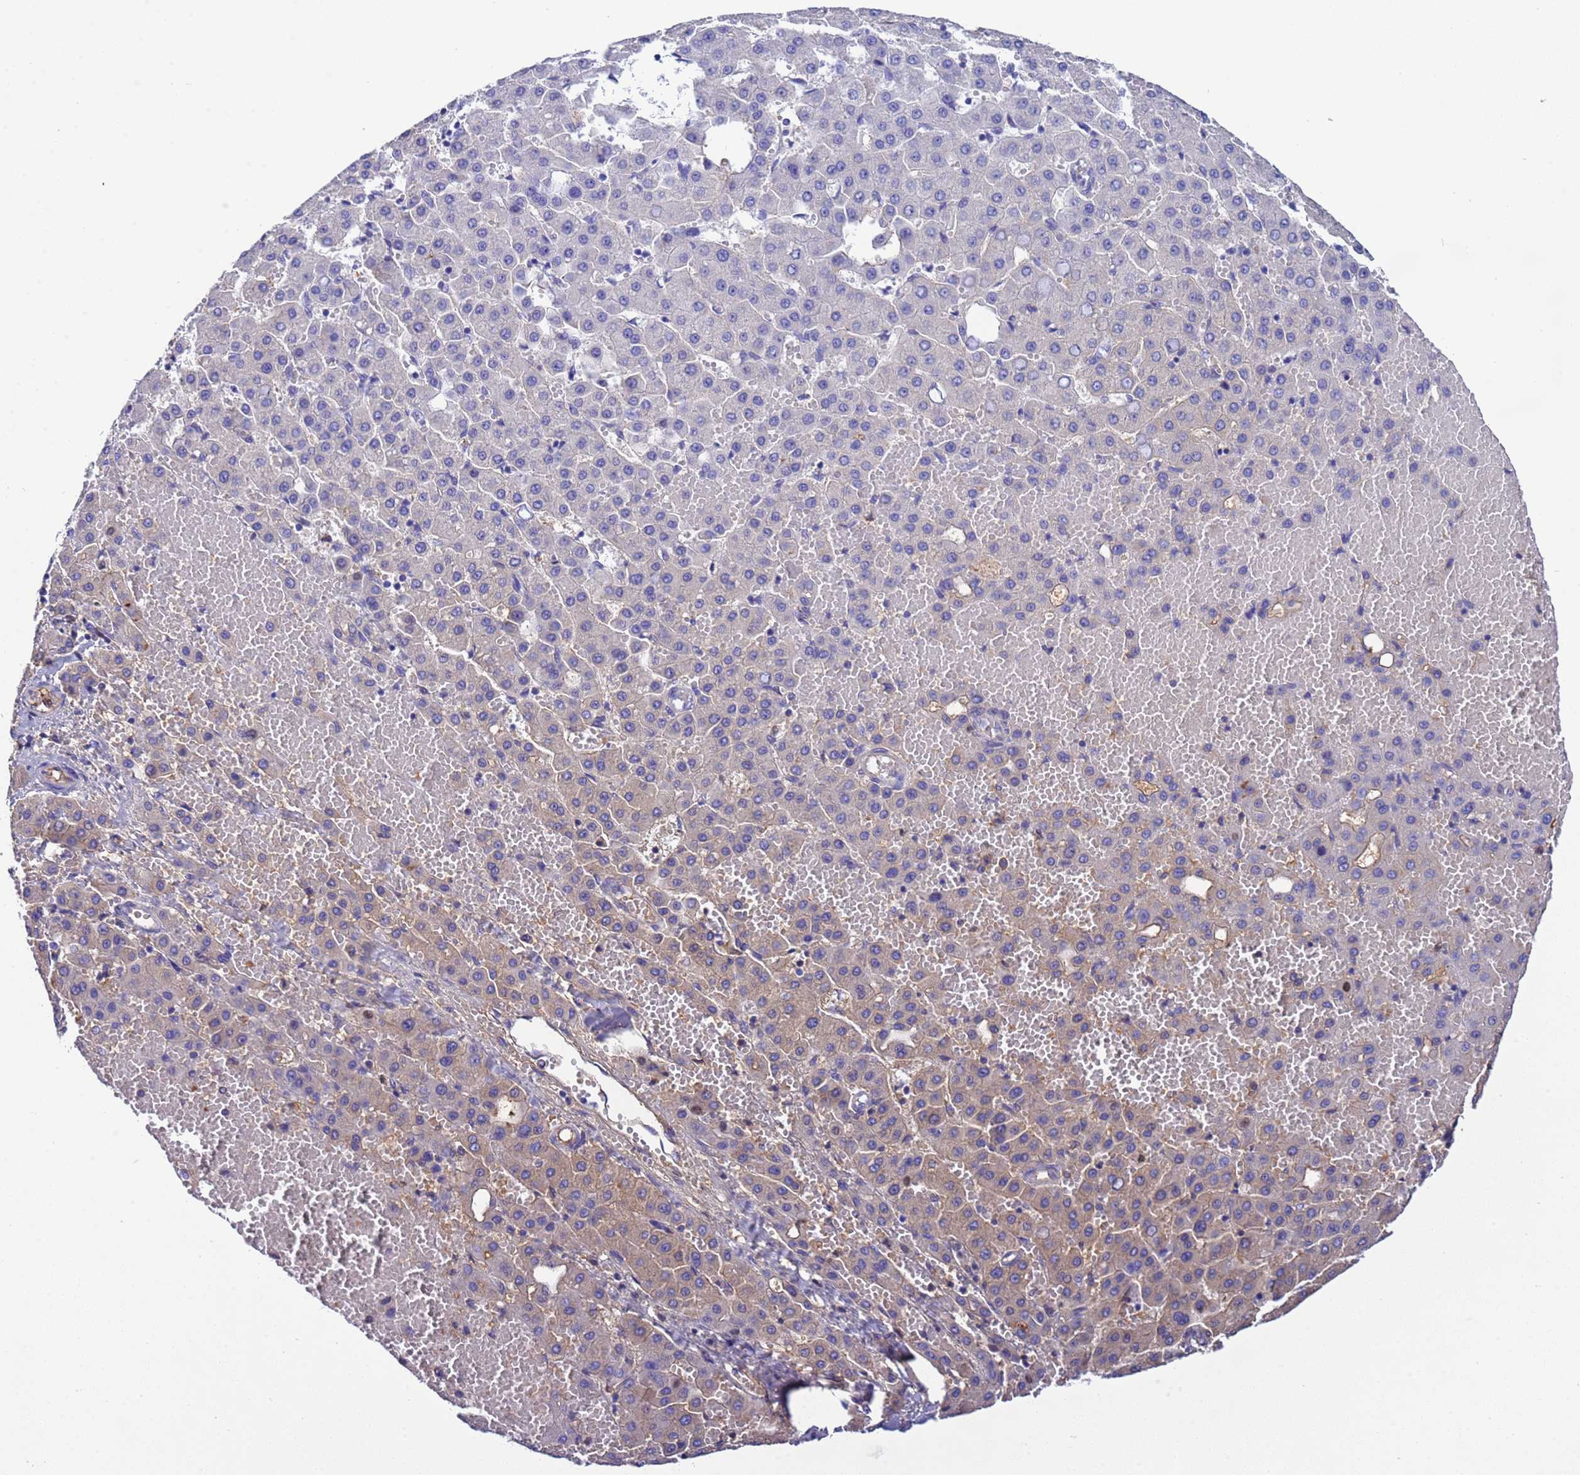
{"staining": {"intensity": "weak", "quantity": "25%-75%", "location": "cytoplasmic/membranous"}, "tissue": "liver cancer", "cell_type": "Tumor cells", "image_type": "cancer", "snomed": [{"axis": "morphology", "description": "Carcinoma, Hepatocellular, NOS"}, {"axis": "topography", "description": "Liver"}], "caption": "Immunohistochemistry (IHC) micrograph of hepatocellular carcinoma (liver) stained for a protein (brown), which demonstrates low levels of weak cytoplasmic/membranous positivity in about 25%-75% of tumor cells.", "gene": "H1-7", "patient": {"sex": "male", "age": 47}}